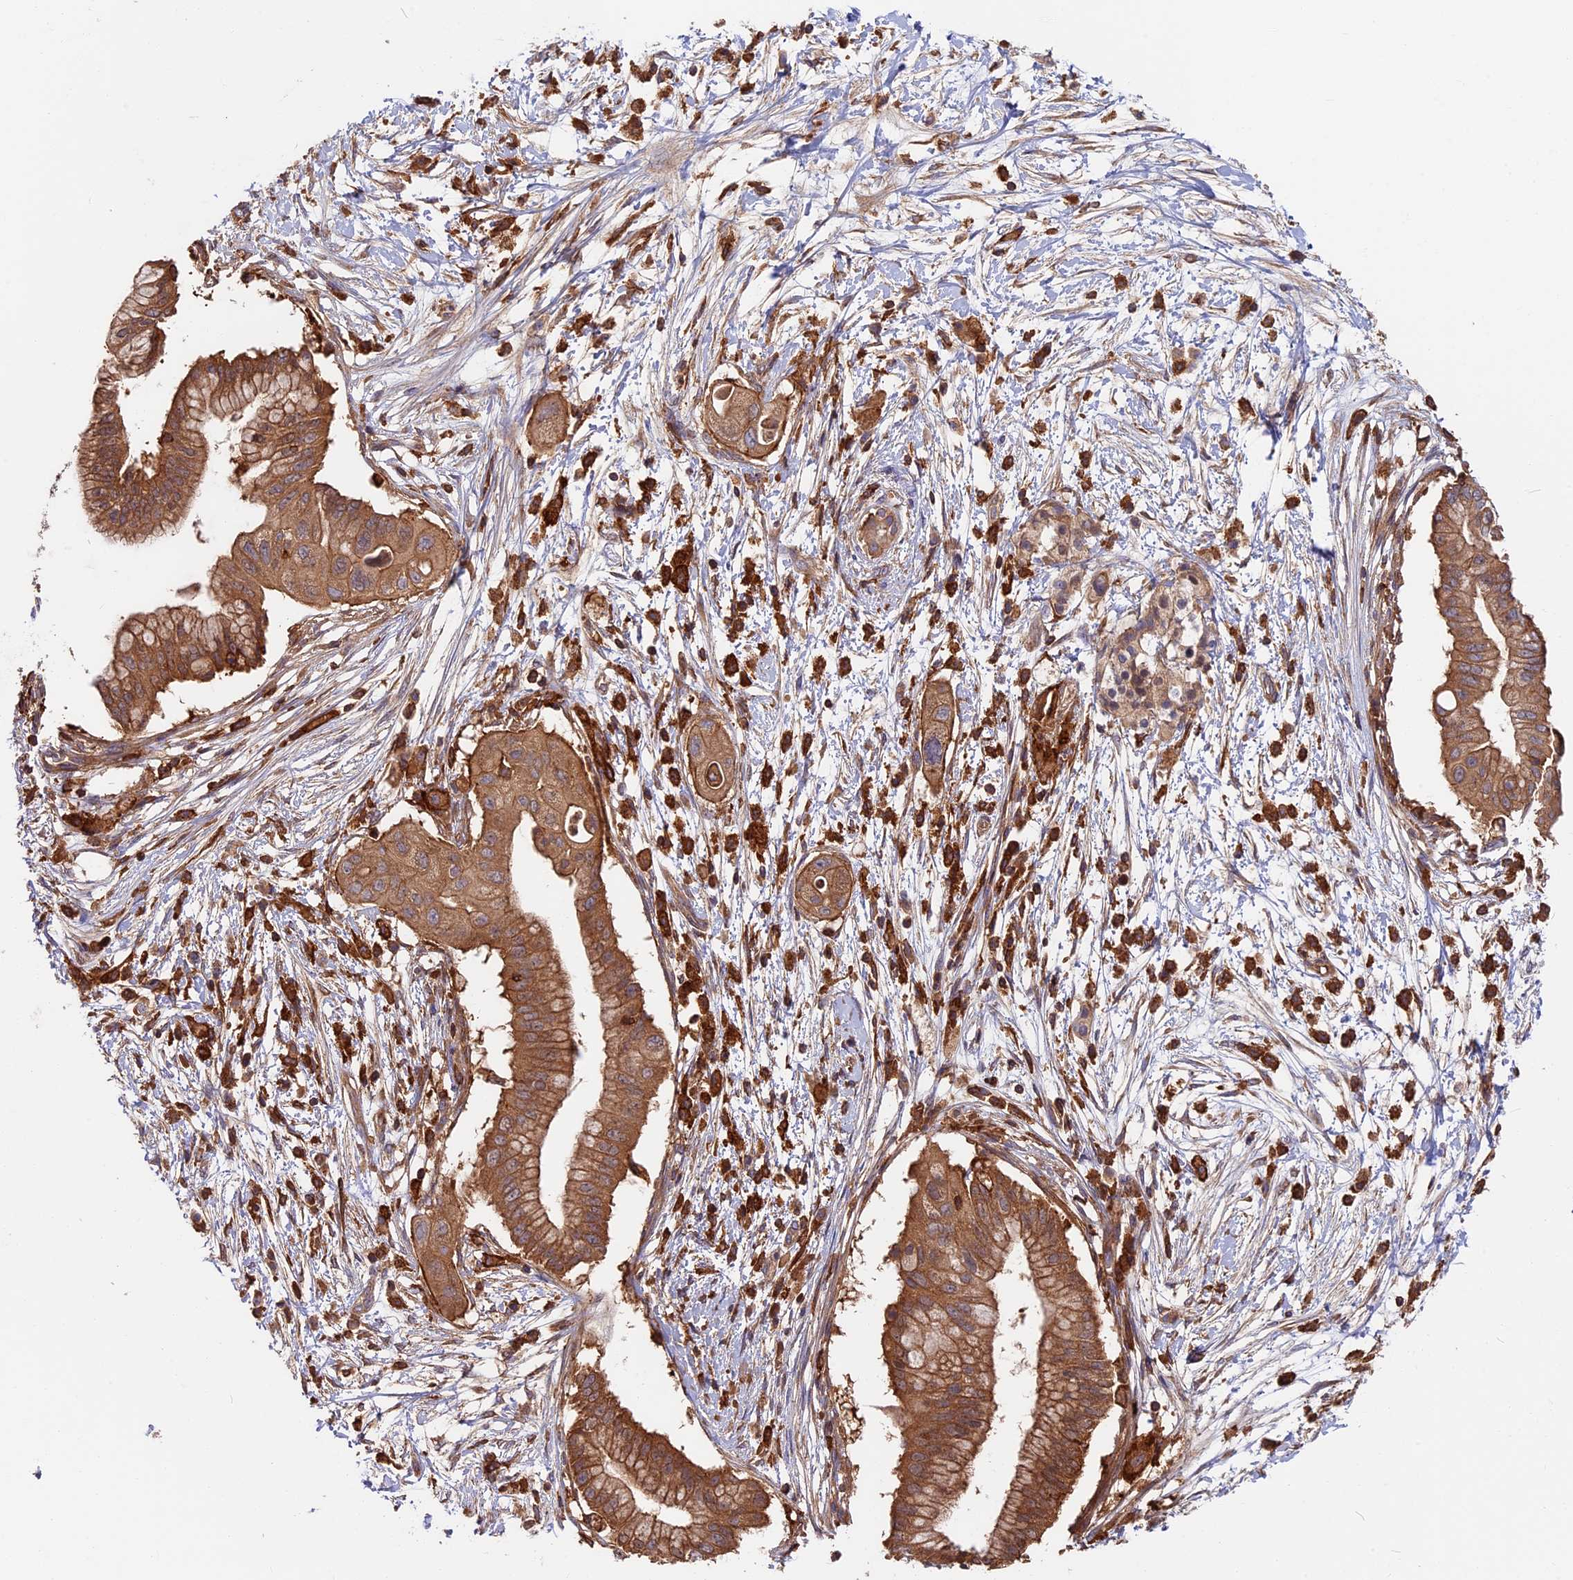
{"staining": {"intensity": "strong", "quantity": ">75%", "location": "cytoplasmic/membranous"}, "tissue": "pancreatic cancer", "cell_type": "Tumor cells", "image_type": "cancer", "snomed": [{"axis": "morphology", "description": "Adenocarcinoma, NOS"}, {"axis": "topography", "description": "Pancreas"}], "caption": "About >75% of tumor cells in adenocarcinoma (pancreatic) reveal strong cytoplasmic/membranous protein positivity as visualized by brown immunohistochemical staining.", "gene": "MYO9B", "patient": {"sex": "male", "age": 68}}